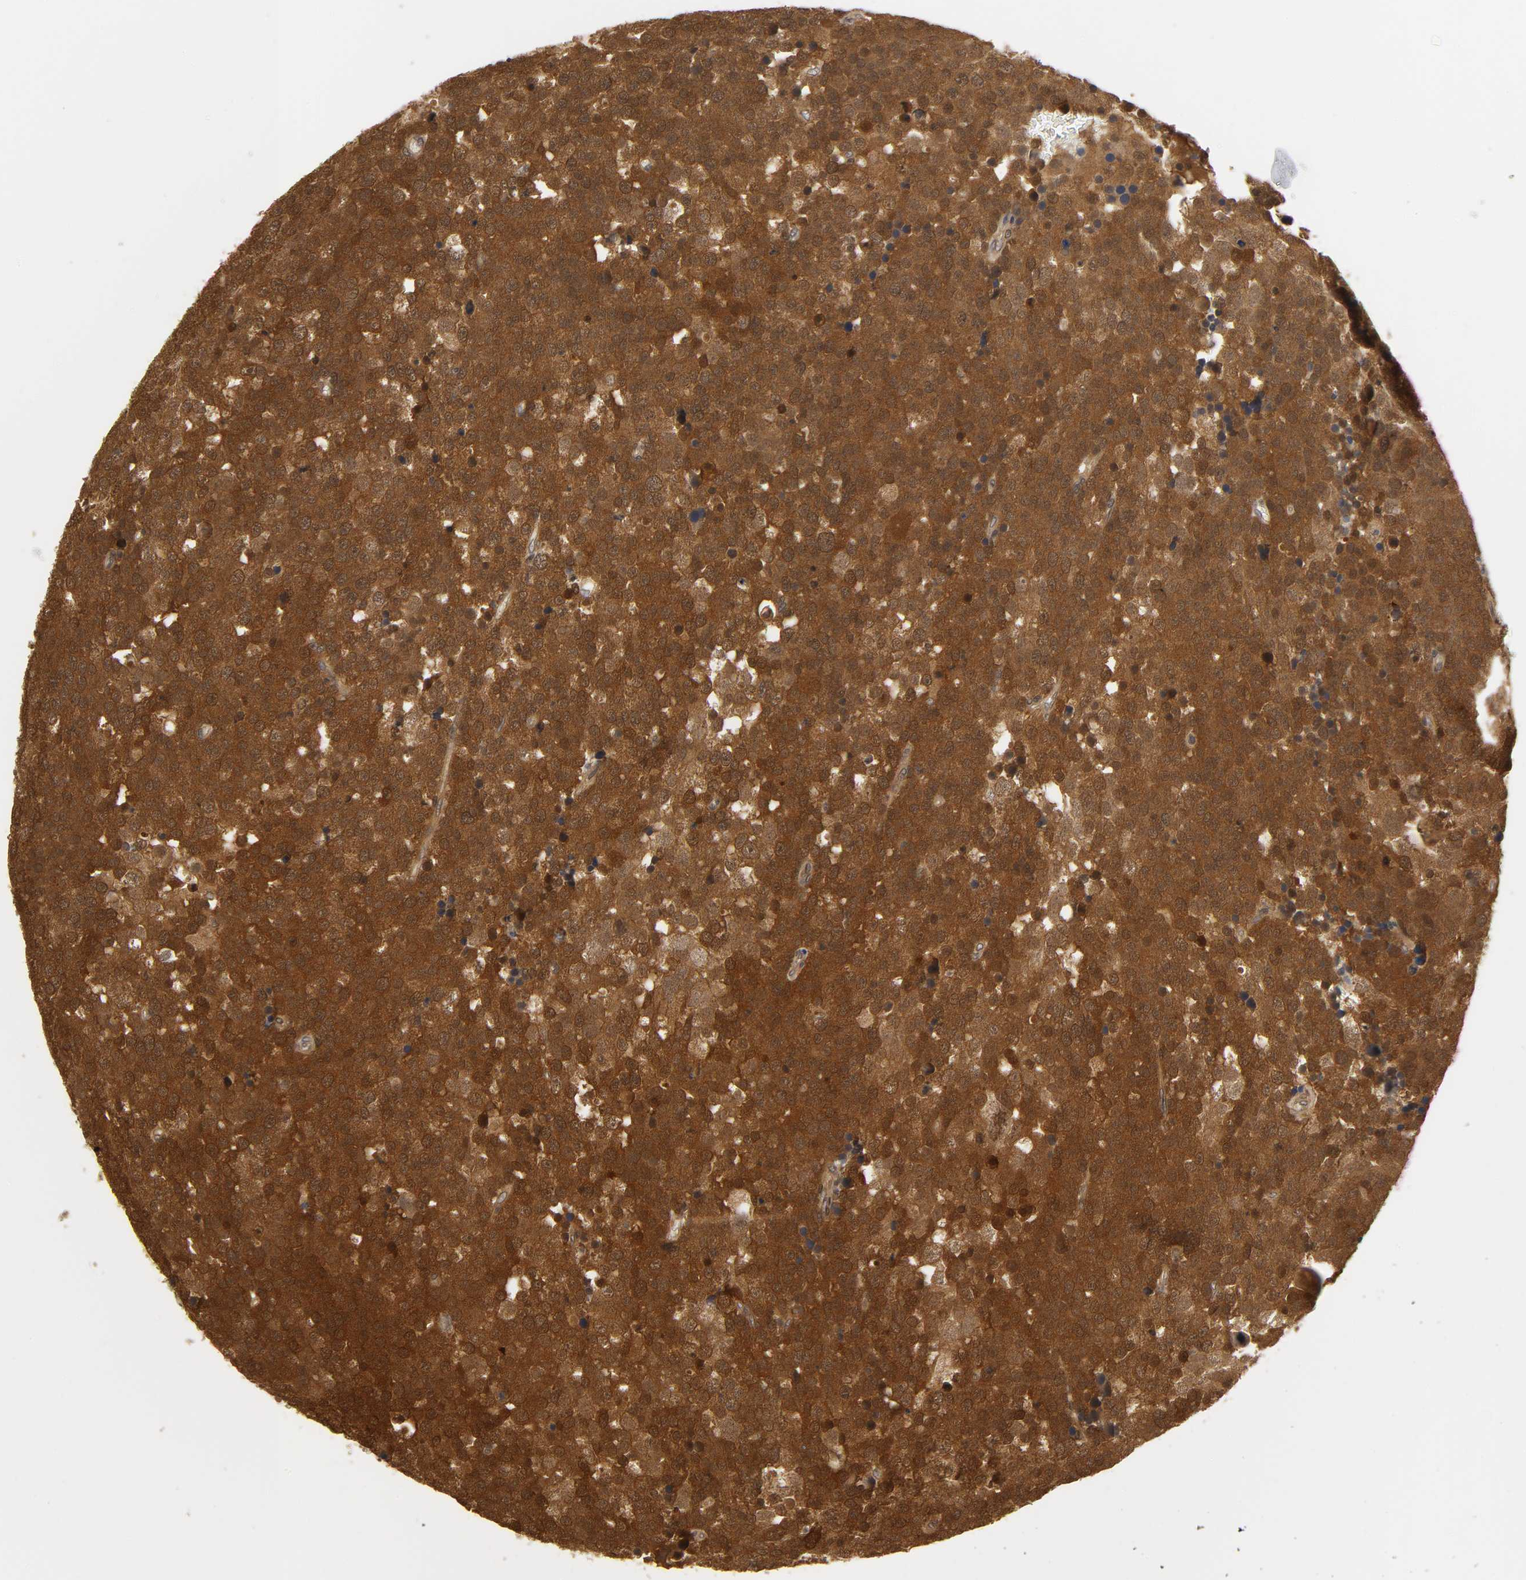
{"staining": {"intensity": "strong", "quantity": ">75%", "location": "cytoplasmic/membranous"}, "tissue": "testis cancer", "cell_type": "Tumor cells", "image_type": "cancer", "snomed": [{"axis": "morphology", "description": "Seminoma, NOS"}, {"axis": "topography", "description": "Testis"}], "caption": "Testis seminoma tissue shows strong cytoplasmic/membranous expression in approximately >75% of tumor cells", "gene": "PARK7", "patient": {"sex": "male", "age": 71}}